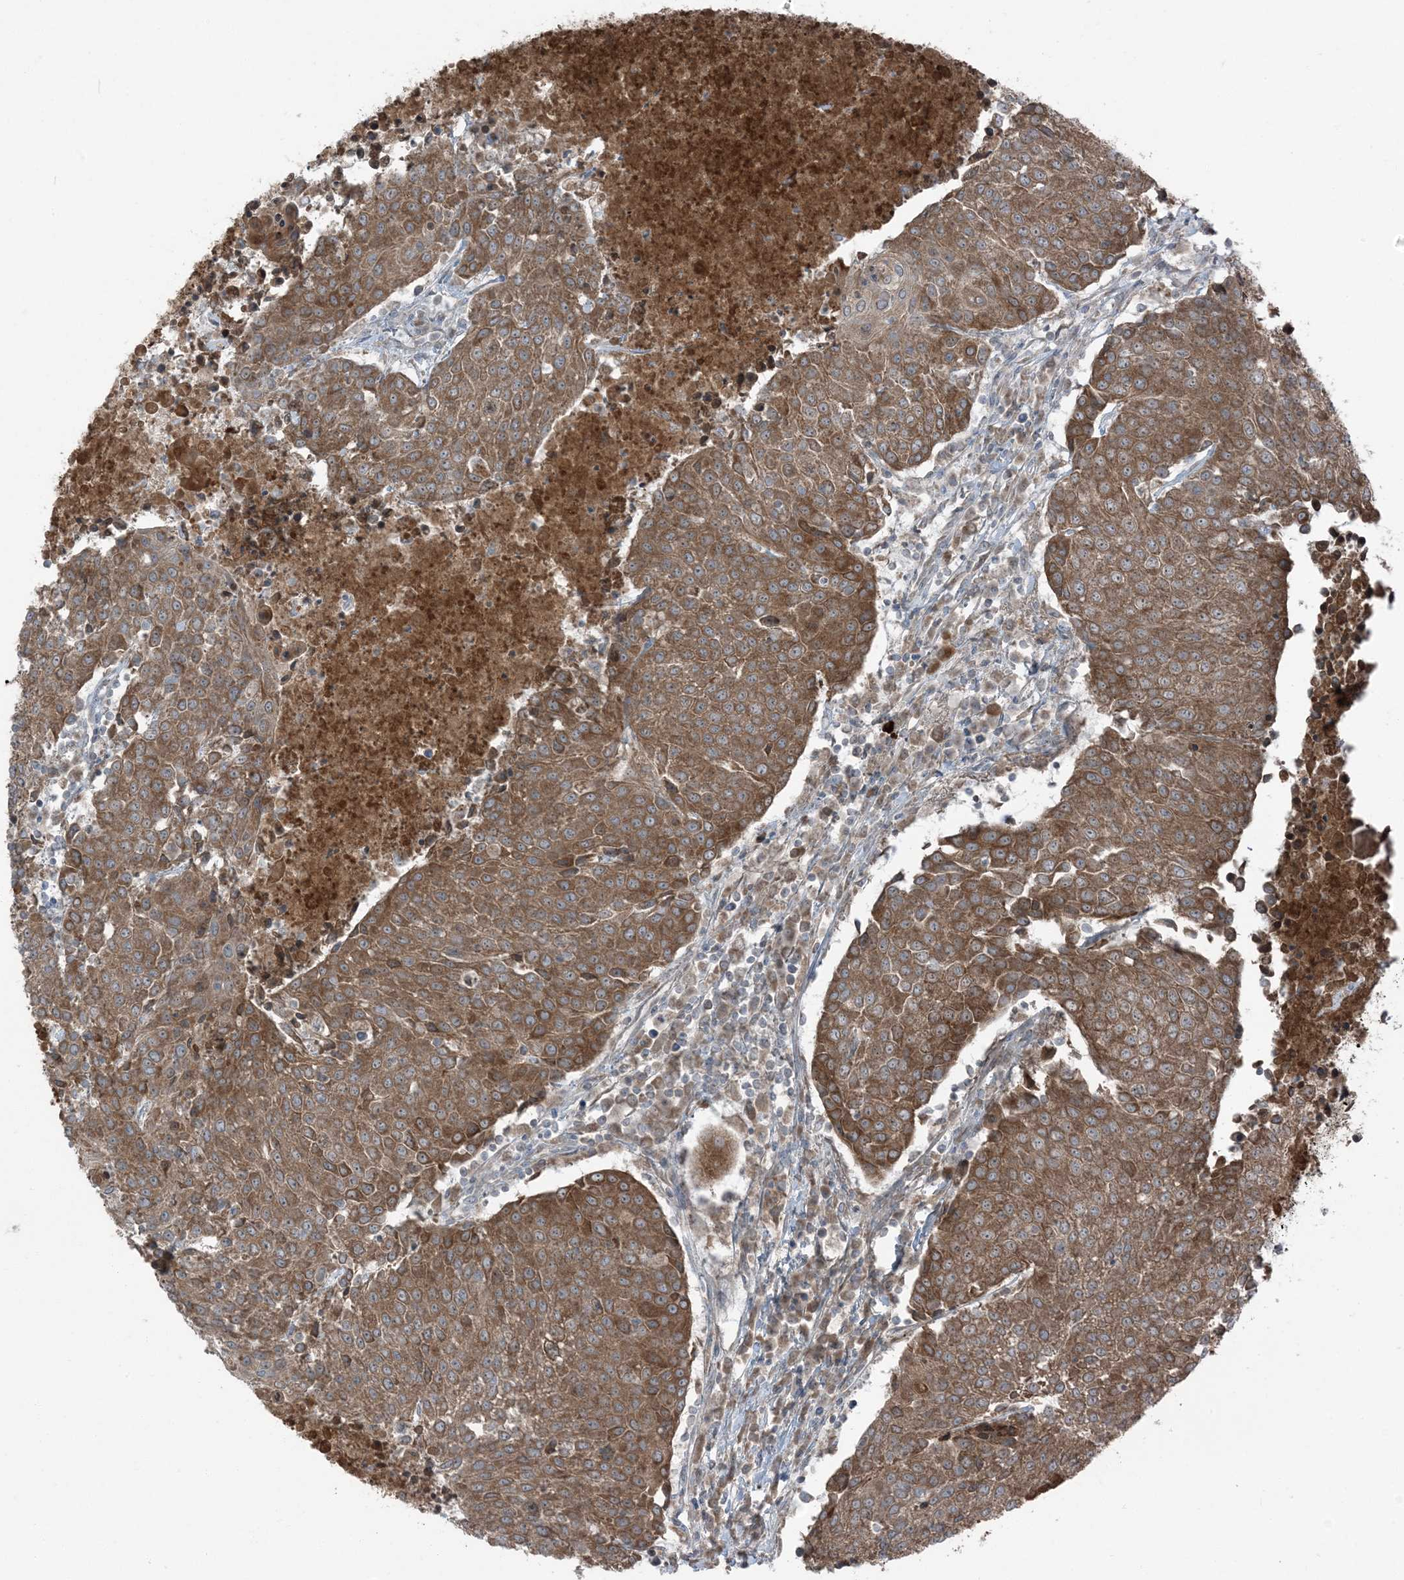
{"staining": {"intensity": "moderate", "quantity": ">75%", "location": "cytoplasmic/membranous"}, "tissue": "urothelial cancer", "cell_type": "Tumor cells", "image_type": "cancer", "snomed": [{"axis": "morphology", "description": "Urothelial carcinoma, High grade"}, {"axis": "topography", "description": "Urinary bladder"}], "caption": "An IHC micrograph of neoplastic tissue is shown. Protein staining in brown highlights moderate cytoplasmic/membranous positivity in urothelial cancer within tumor cells. (brown staining indicates protein expression, while blue staining denotes nuclei).", "gene": "RAB3GAP1", "patient": {"sex": "female", "age": 85}}